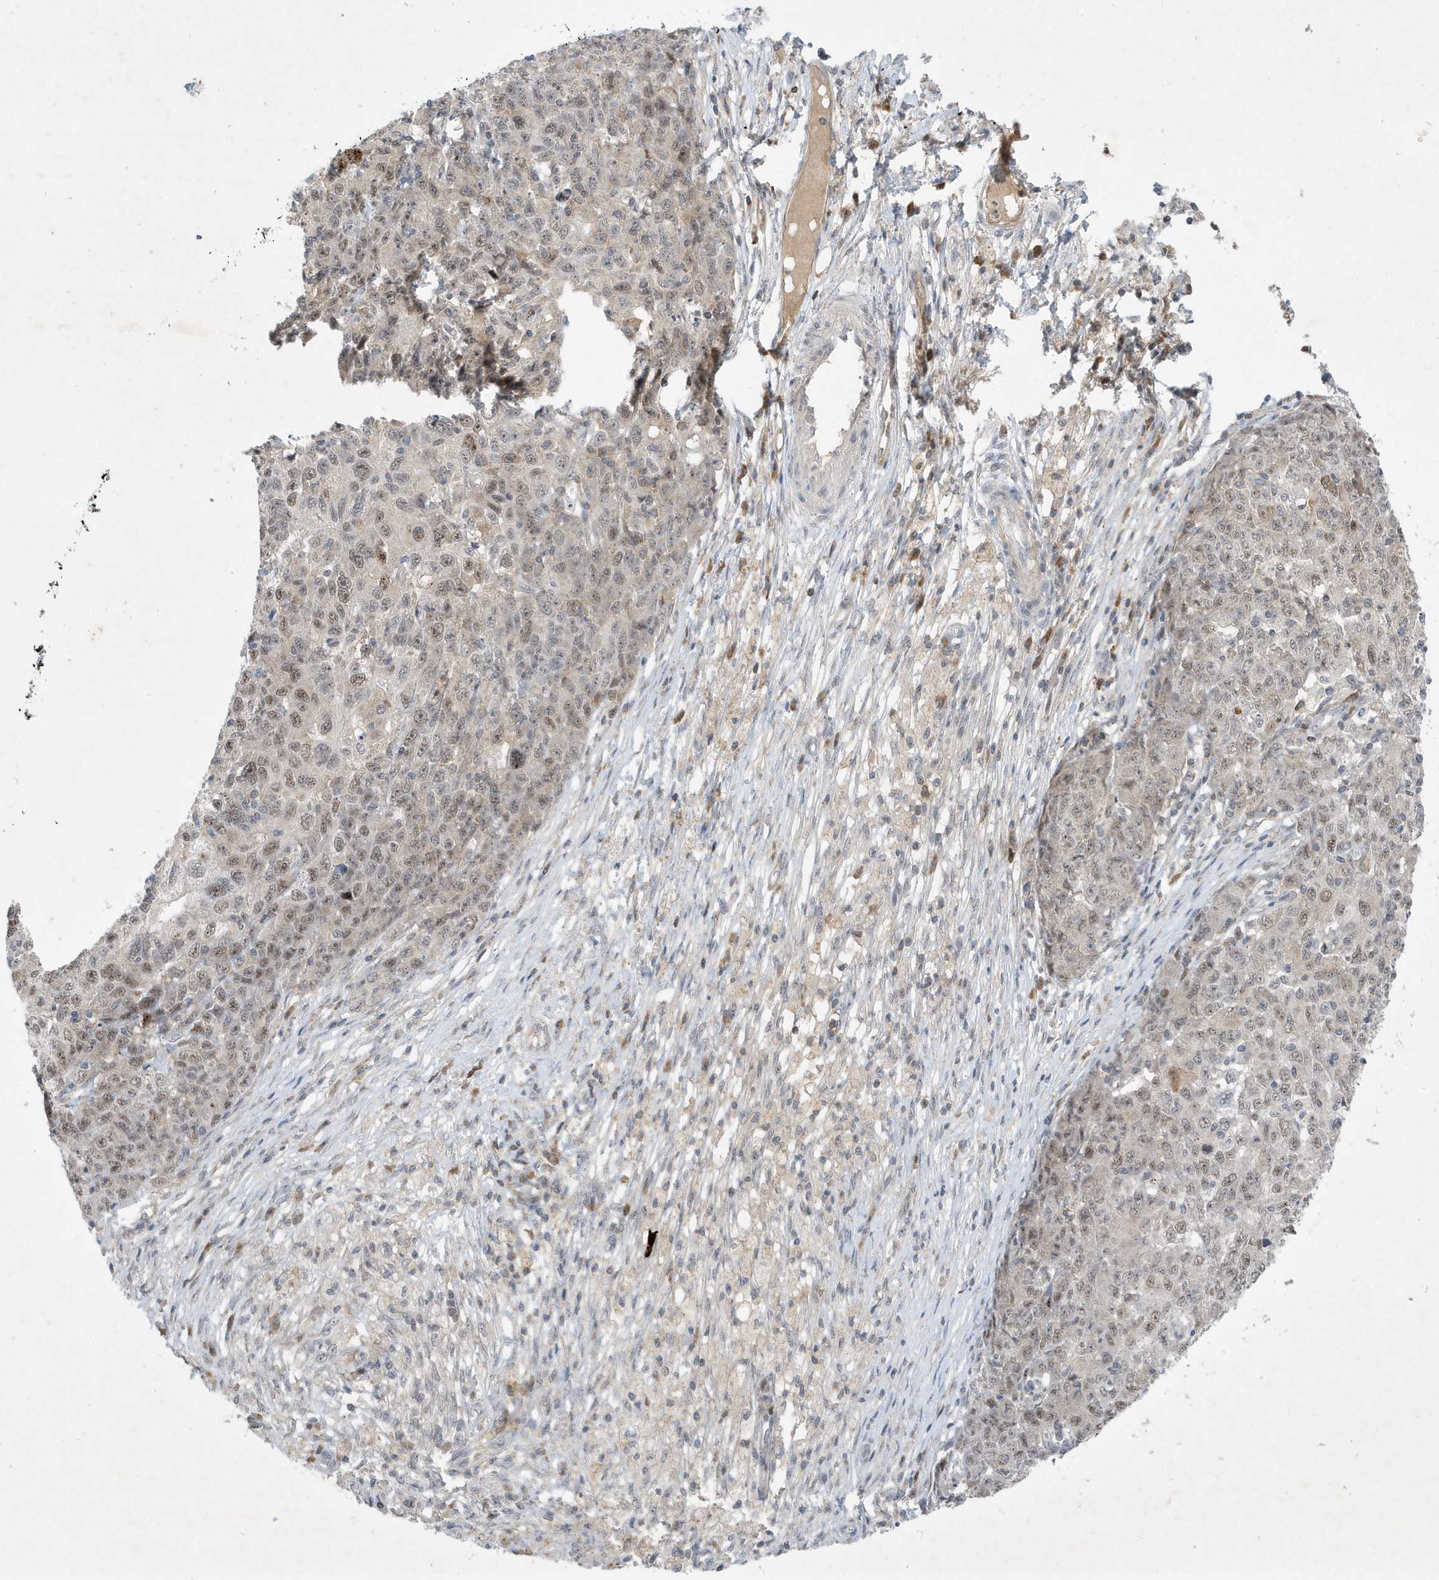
{"staining": {"intensity": "weak", "quantity": "25%-75%", "location": "nuclear"}, "tissue": "ovarian cancer", "cell_type": "Tumor cells", "image_type": "cancer", "snomed": [{"axis": "morphology", "description": "Carcinoma, endometroid"}, {"axis": "topography", "description": "Ovary"}], "caption": "Immunohistochemical staining of human ovarian cancer displays weak nuclear protein expression in approximately 25%-75% of tumor cells.", "gene": "MAST3", "patient": {"sex": "female", "age": 42}}